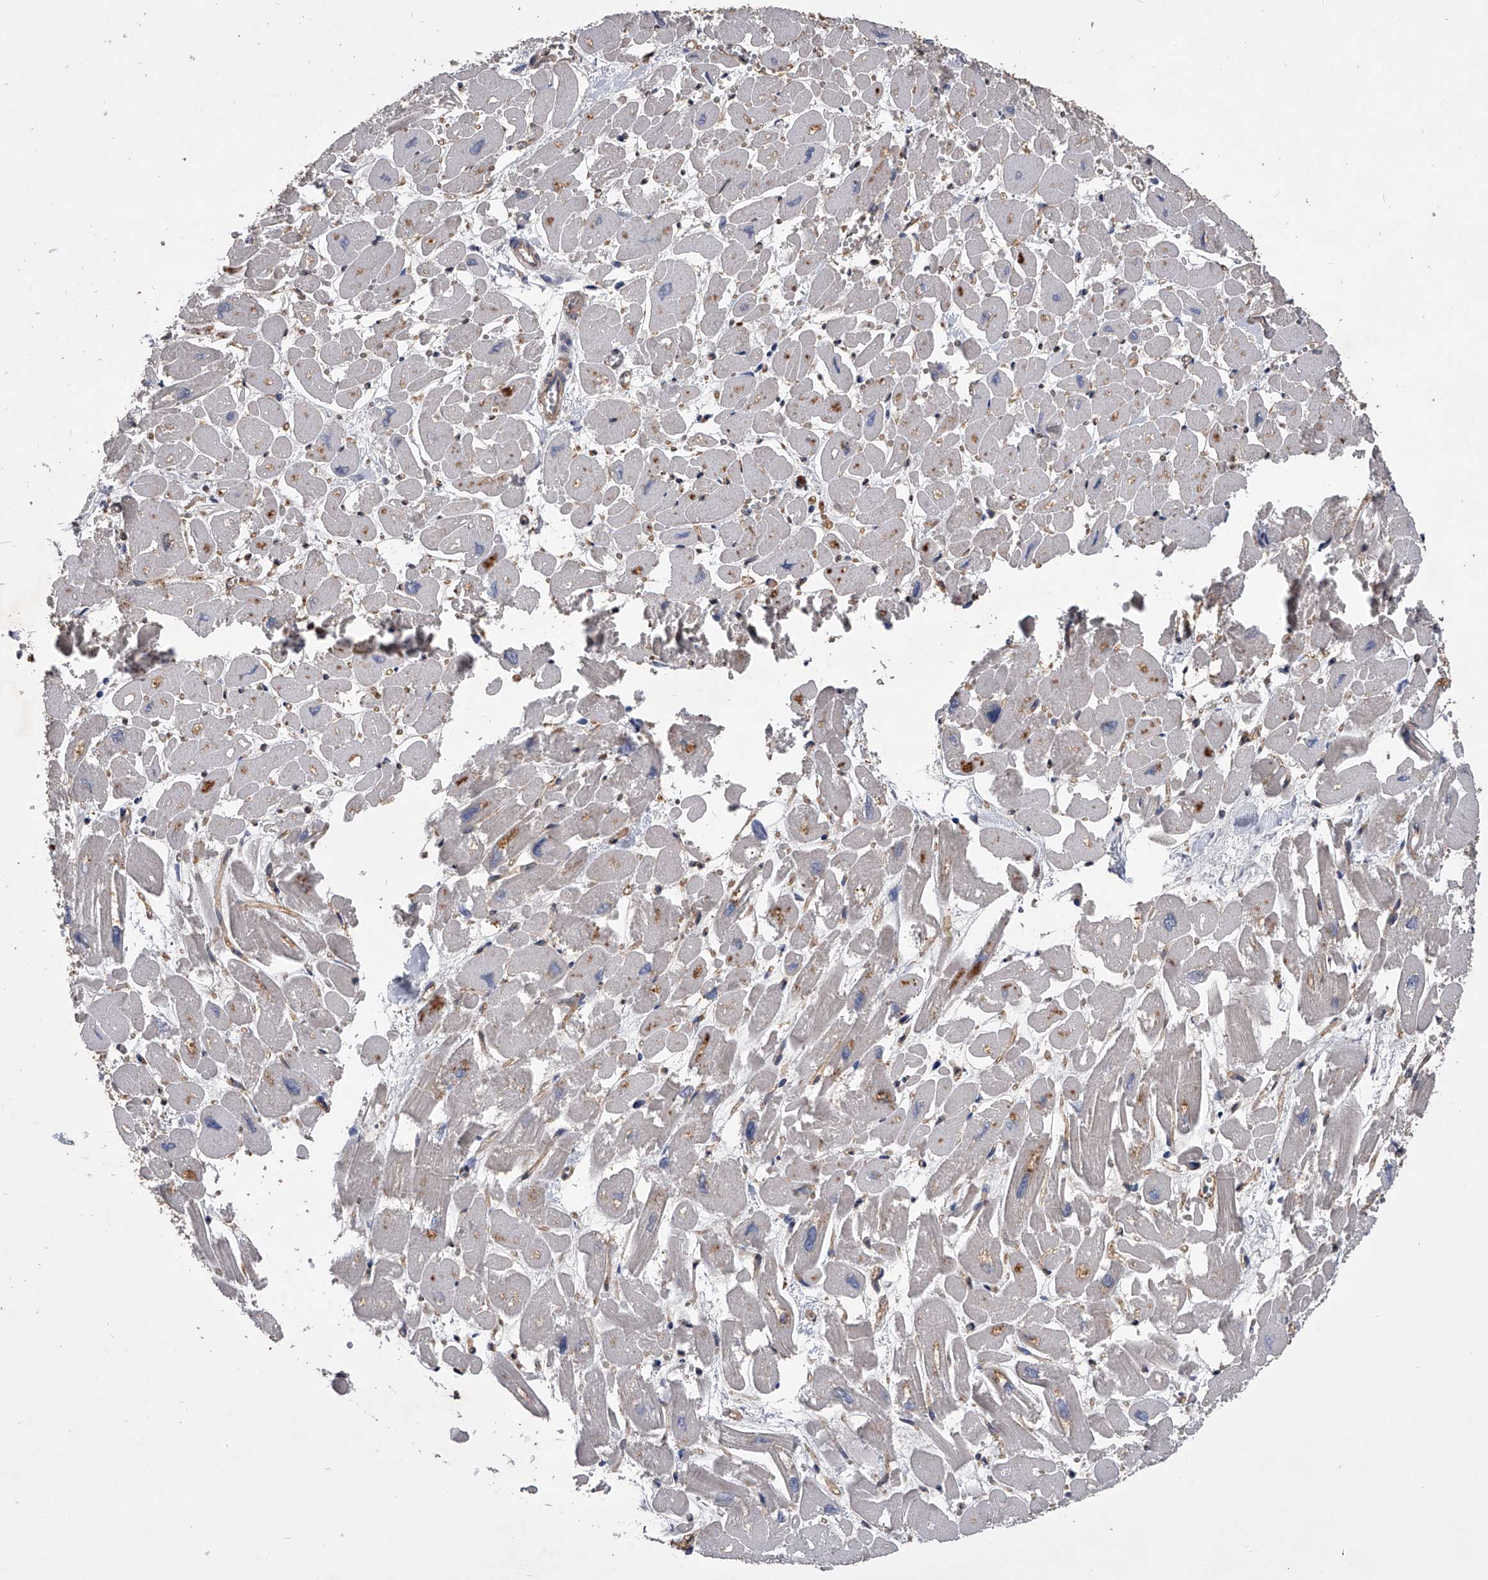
{"staining": {"intensity": "moderate", "quantity": "<25%", "location": "cytoplasmic/membranous"}, "tissue": "heart muscle", "cell_type": "Cardiomyocytes", "image_type": "normal", "snomed": [{"axis": "morphology", "description": "Normal tissue, NOS"}, {"axis": "topography", "description": "Heart"}], "caption": "This photomicrograph exhibits IHC staining of unremarkable heart muscle, with low moderate cytoplasmic/membranous expression in approximately <25% of cardiomyocytes.", "gene": "NRP1", "patient": {"sex": "male", "age": 54}}